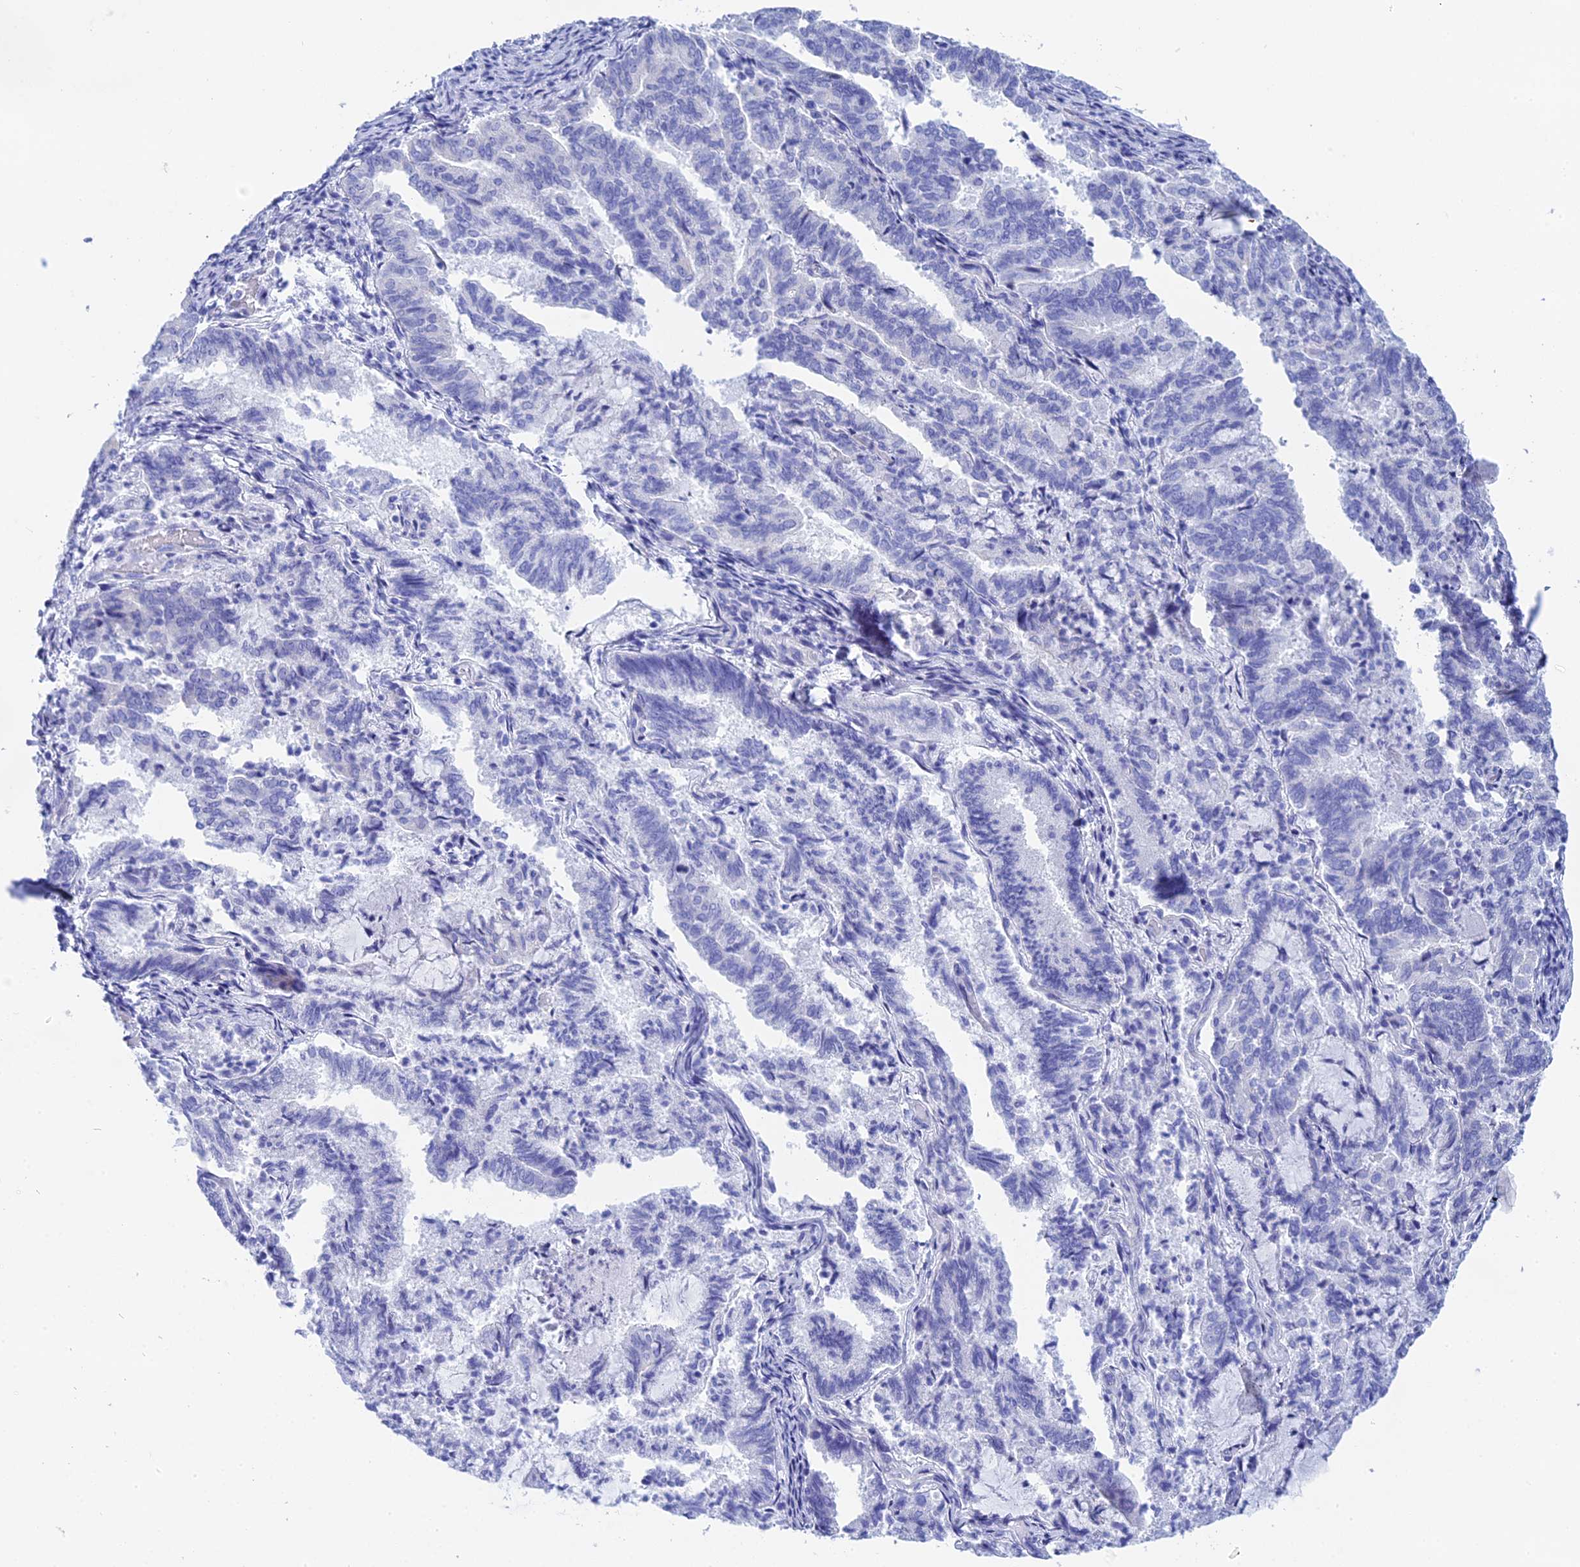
{"staining": {"intensity": "negative", "quantity": "none", "location": "none"}, "tissue": "endometrial cancer", "cell_type": "Tumor cells", "image_type": "cancer", "snomed": [{"axis": "morphology", "description": "Adenocarcinoma, NOS"}, {"axis": "topography", "description": "Endometrium"}], "caption": "Immunohistochemical staining of human adenocarcinoma (endometrial) shows no significant positivity in tumor cells.", "gene": "TEX101", "patient": {"sex": "female", "age": 80}}